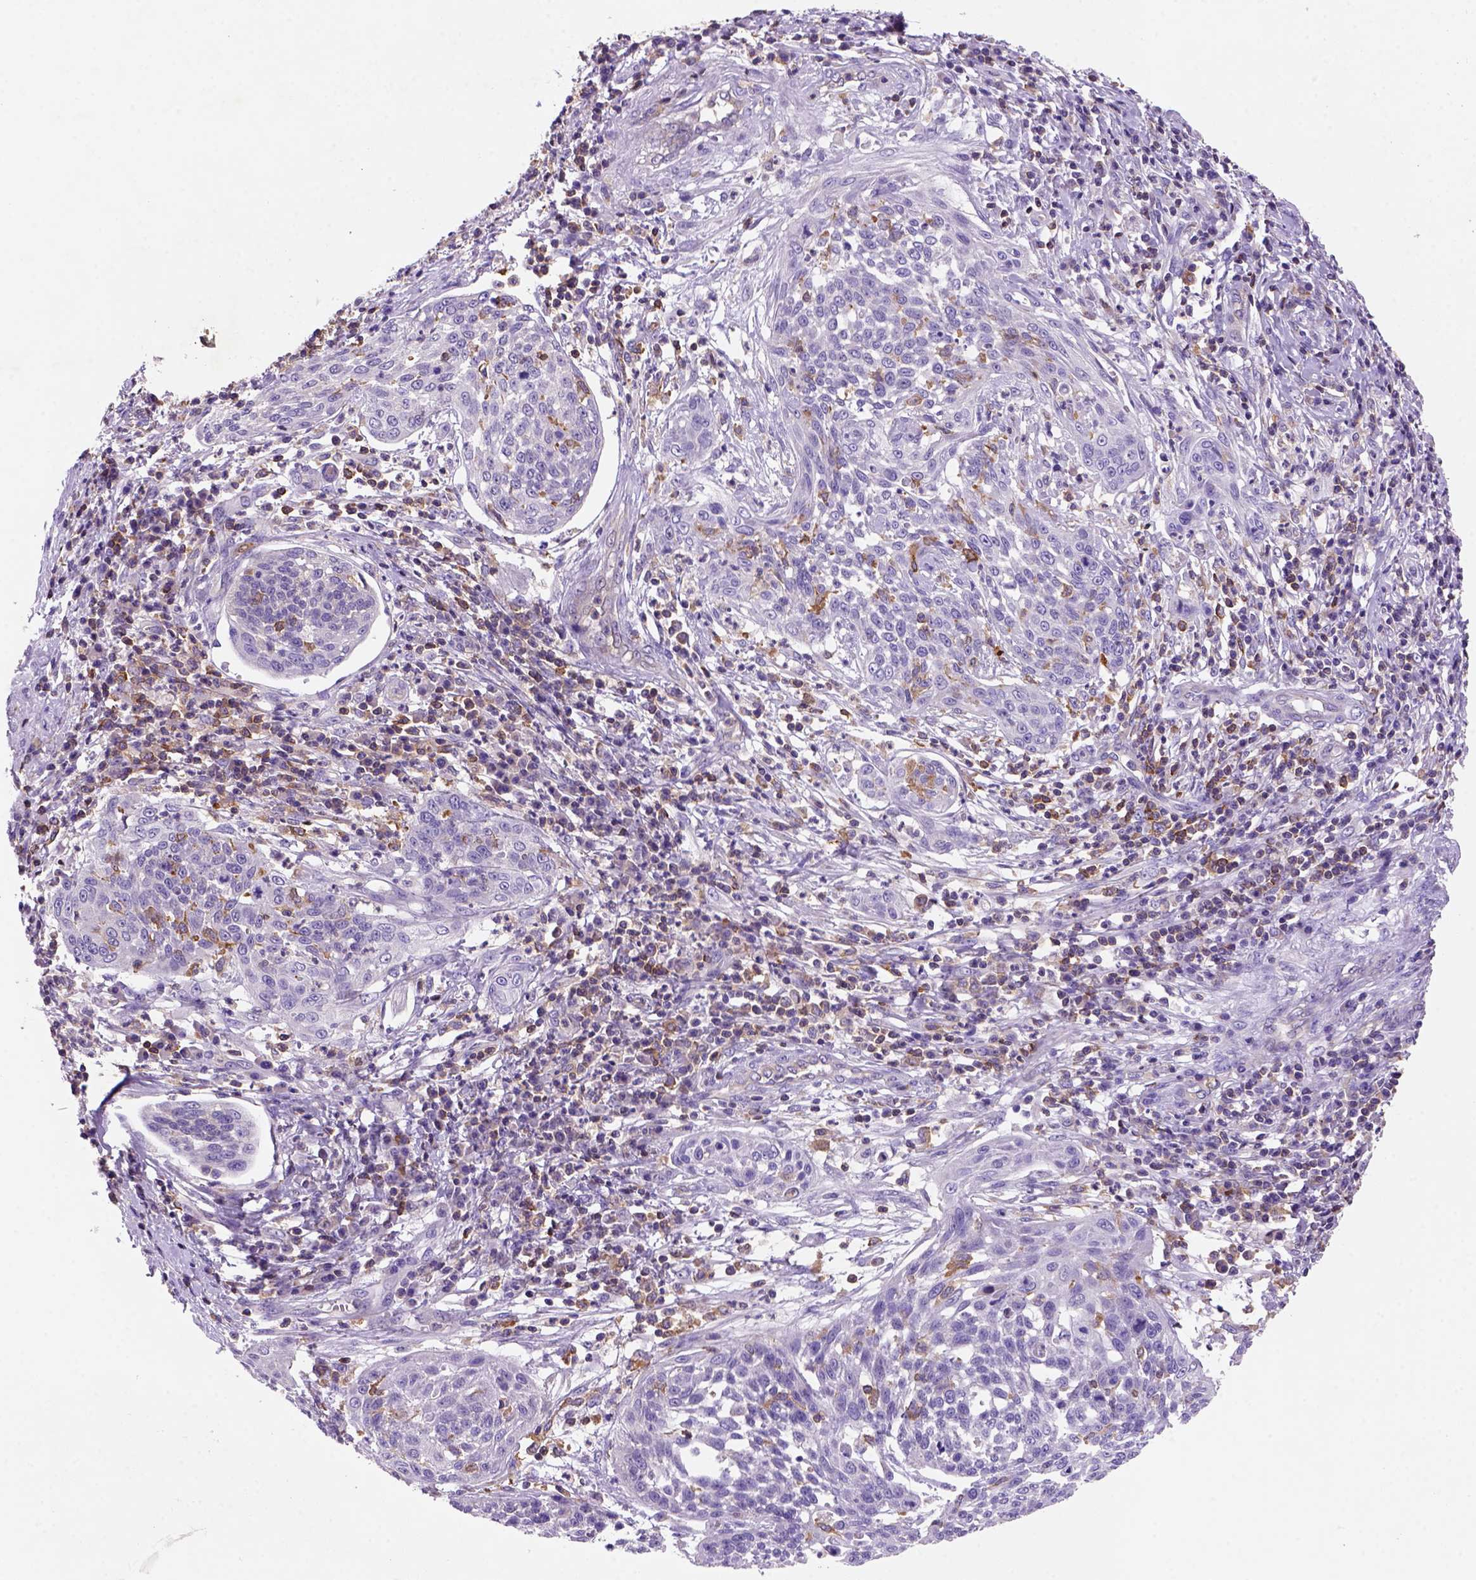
{"staining": {"intensity": "negative", "quantity": "none", "location": "none"}, "tissue": "cervical cancer", "cell_type": "Tumor cells", "image_type": "cancer", "snomed": [{"axis": "morphology", "description": "Squamous cell carcinoma, NOS"}, {"axis": "topography", "description": "Cervix"}], "caption": "Histopathology image shows no significant protein positivity in tumor cells of cervical cancer. (Stains: DAB (3,3'-diaminobenzidine) immunohistochemistry (IHC) with hematoxylin counter stain, Microscopy: brightfield microscopy at high magnification).", "gene": "INPP5D", "patient": {"sex": "female", "age": 34}}